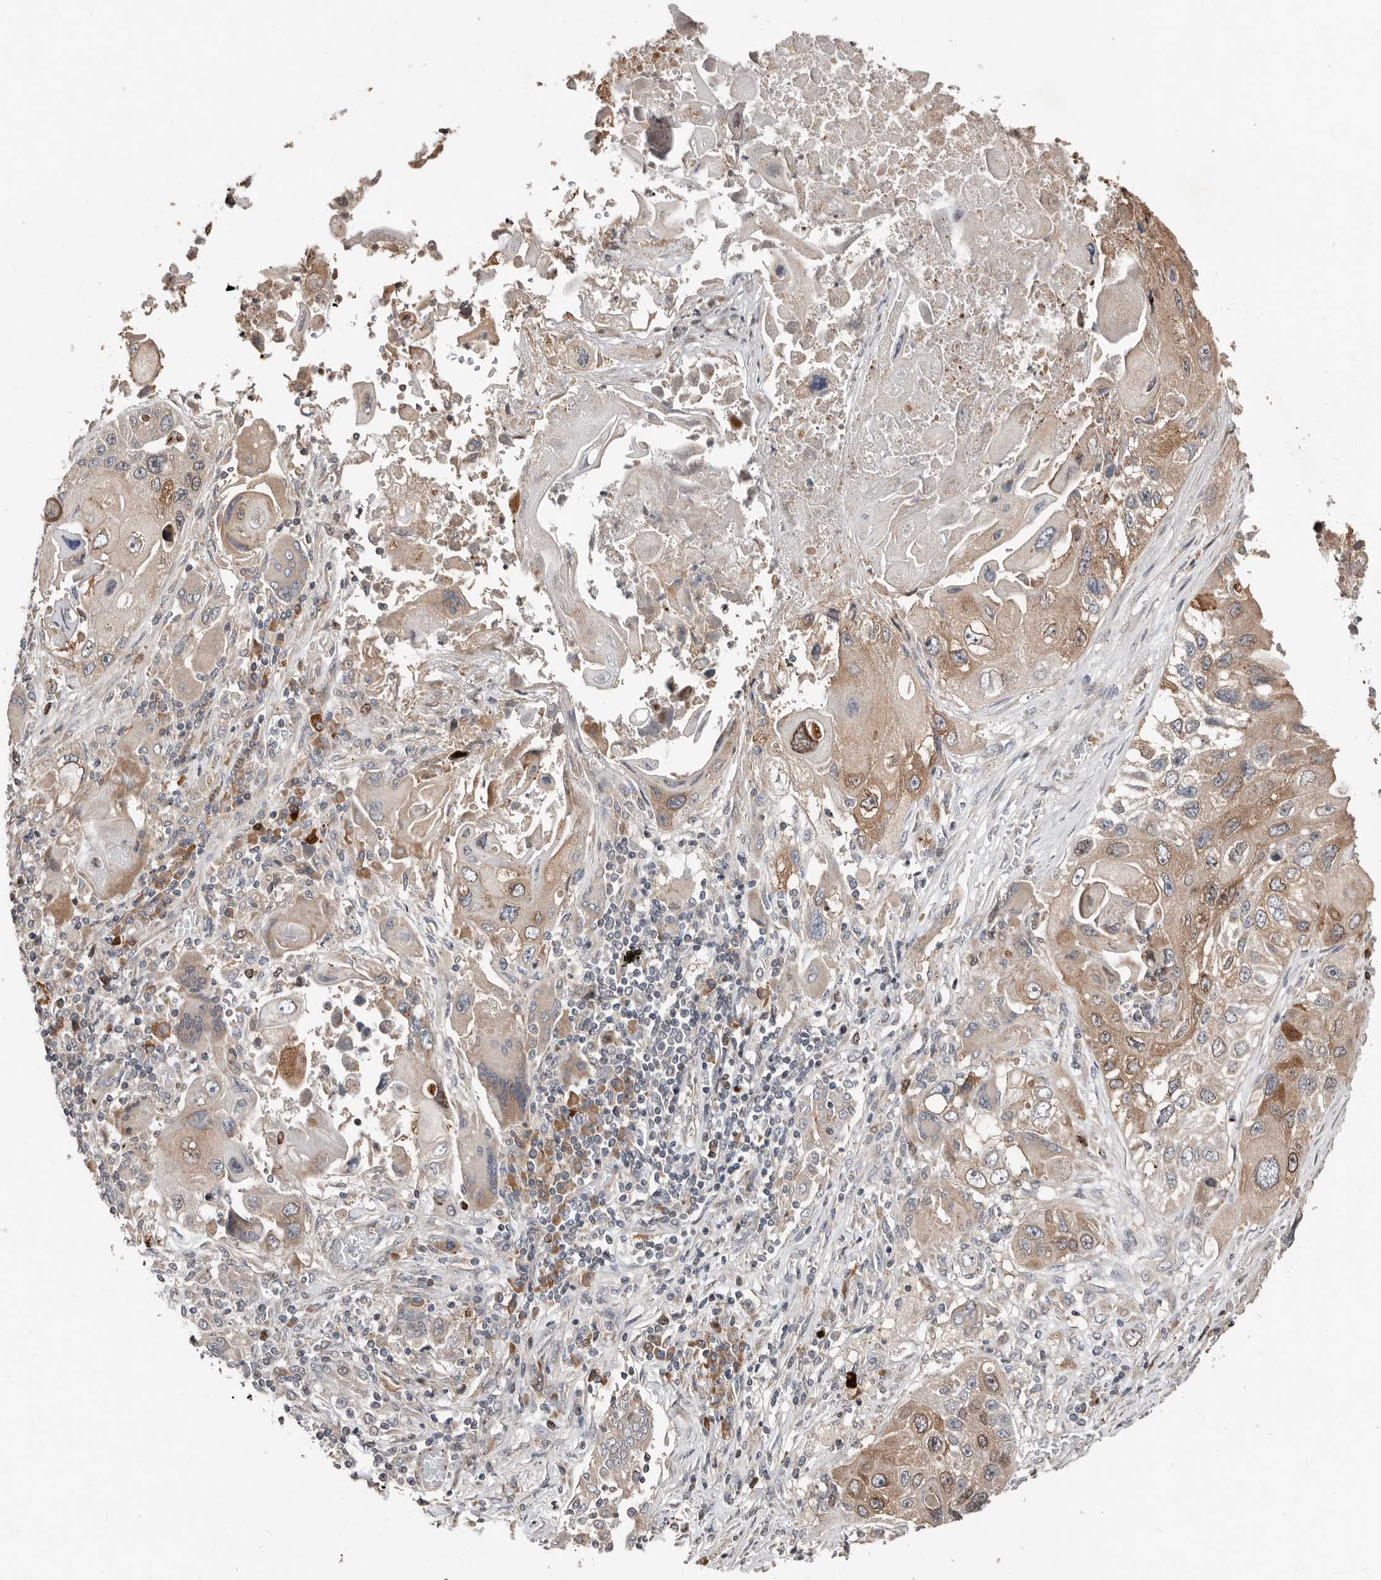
{"staining": {"intensity": "moderate", "quantity": "<25%", "location": "cytoplasmic/membranous"}, "tissue": "lung cancer", "cell_type": "Tumor cells", "image_type": "cancer", "snomed": [{"axis": "morphology", "description": "Squamous cell carcinoma, NOS"}, {"axis": "topography", "description": "Lung"}], "caption": "Protein expression analysis of human lung cancer reveals moderate cytoplasmic/membranous positivity in approximately <25% of tumor cells.", "gene": "SMYD4", "patient": {"sex": "male", "age": 61}}